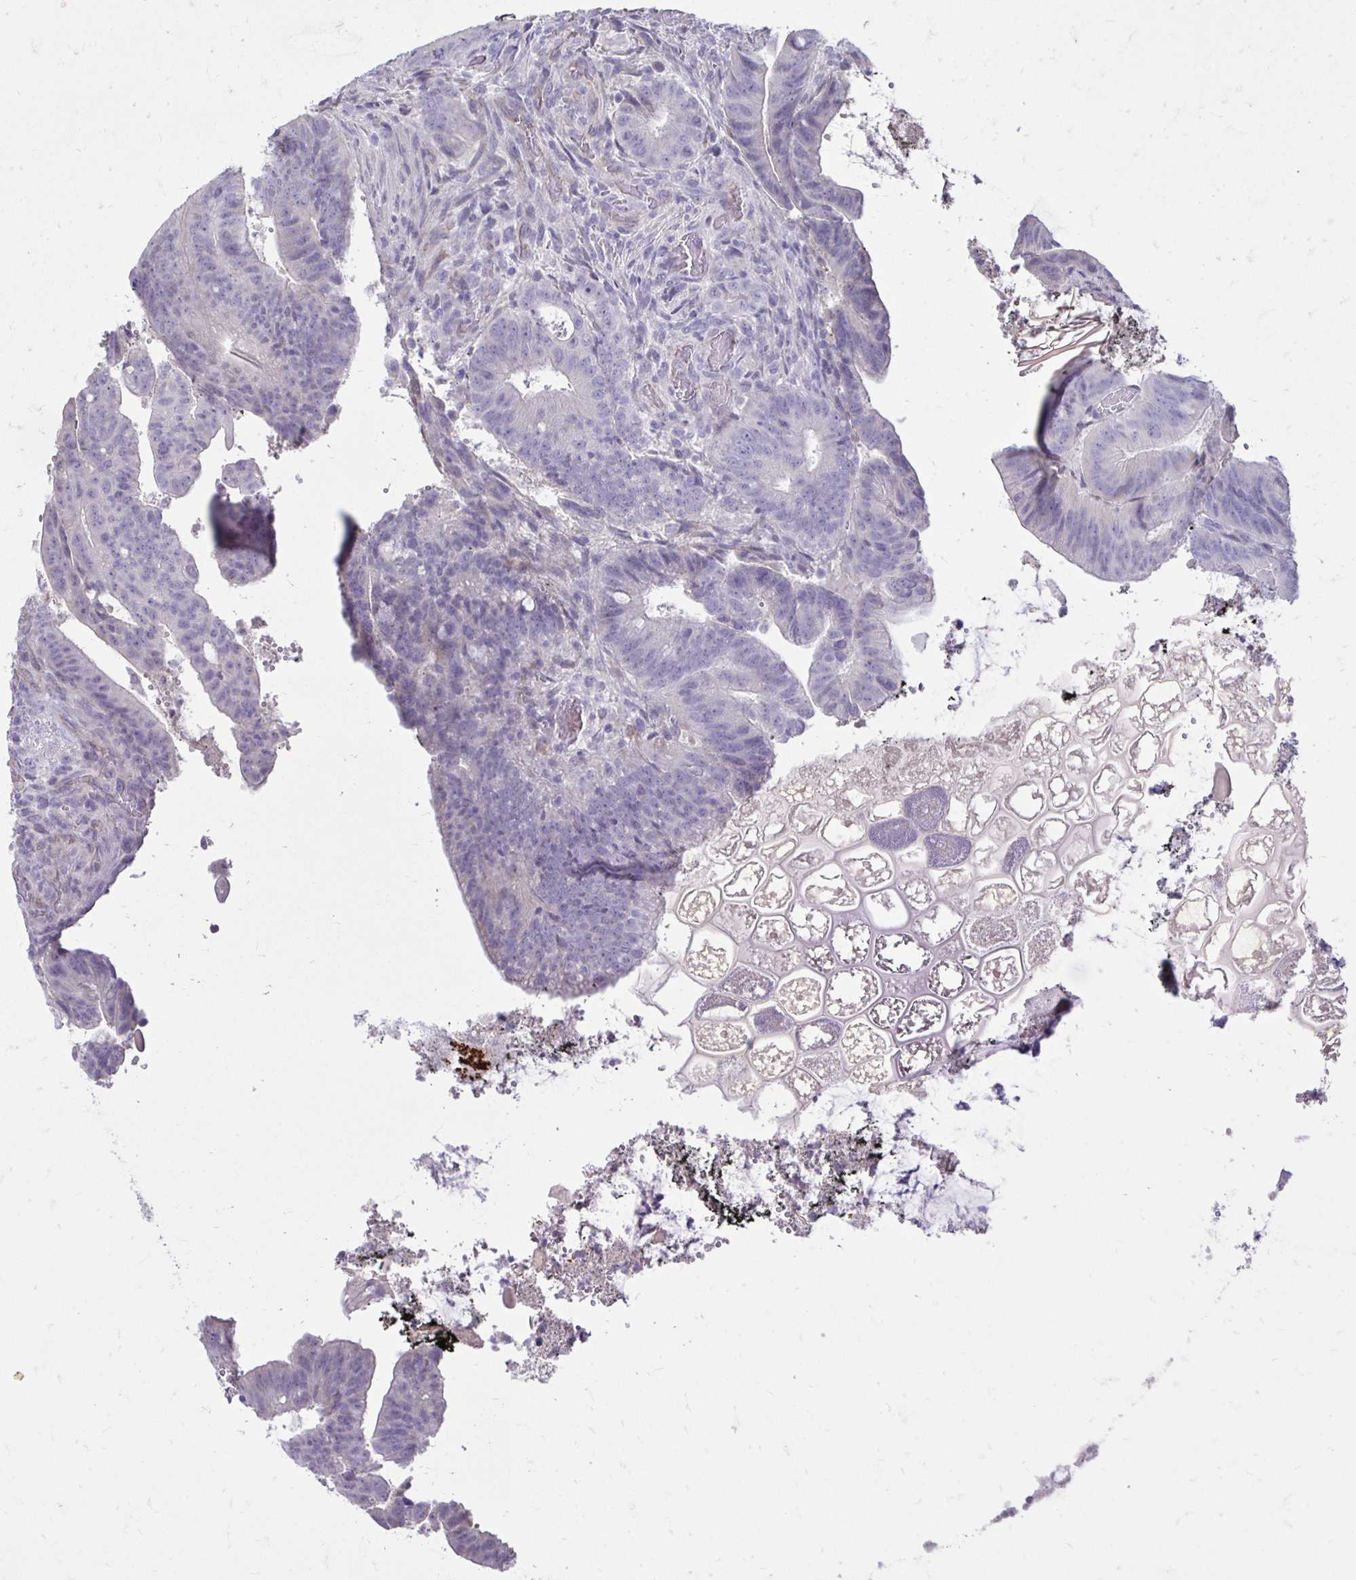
{"staining": {"intensity": "negative", "quantity": "none", "location": "none"}, "tissue": "colorectal cancer", "cell_type": "Tumor cells", "image_type": "cancer", "snomed": [{"axis": "morphology", "description": "Adenocarcinoma, NOS"}, {"axis": "topography", "description": "Colon"}], "caption": "Adenocarcinoma (colorectal) was stained to show a protein in brown. There is no significant expression in tumor cells. Nuclei are stained in blue.", "gene": "GAS2", "patient": {"sex": "female", "age": 43}}